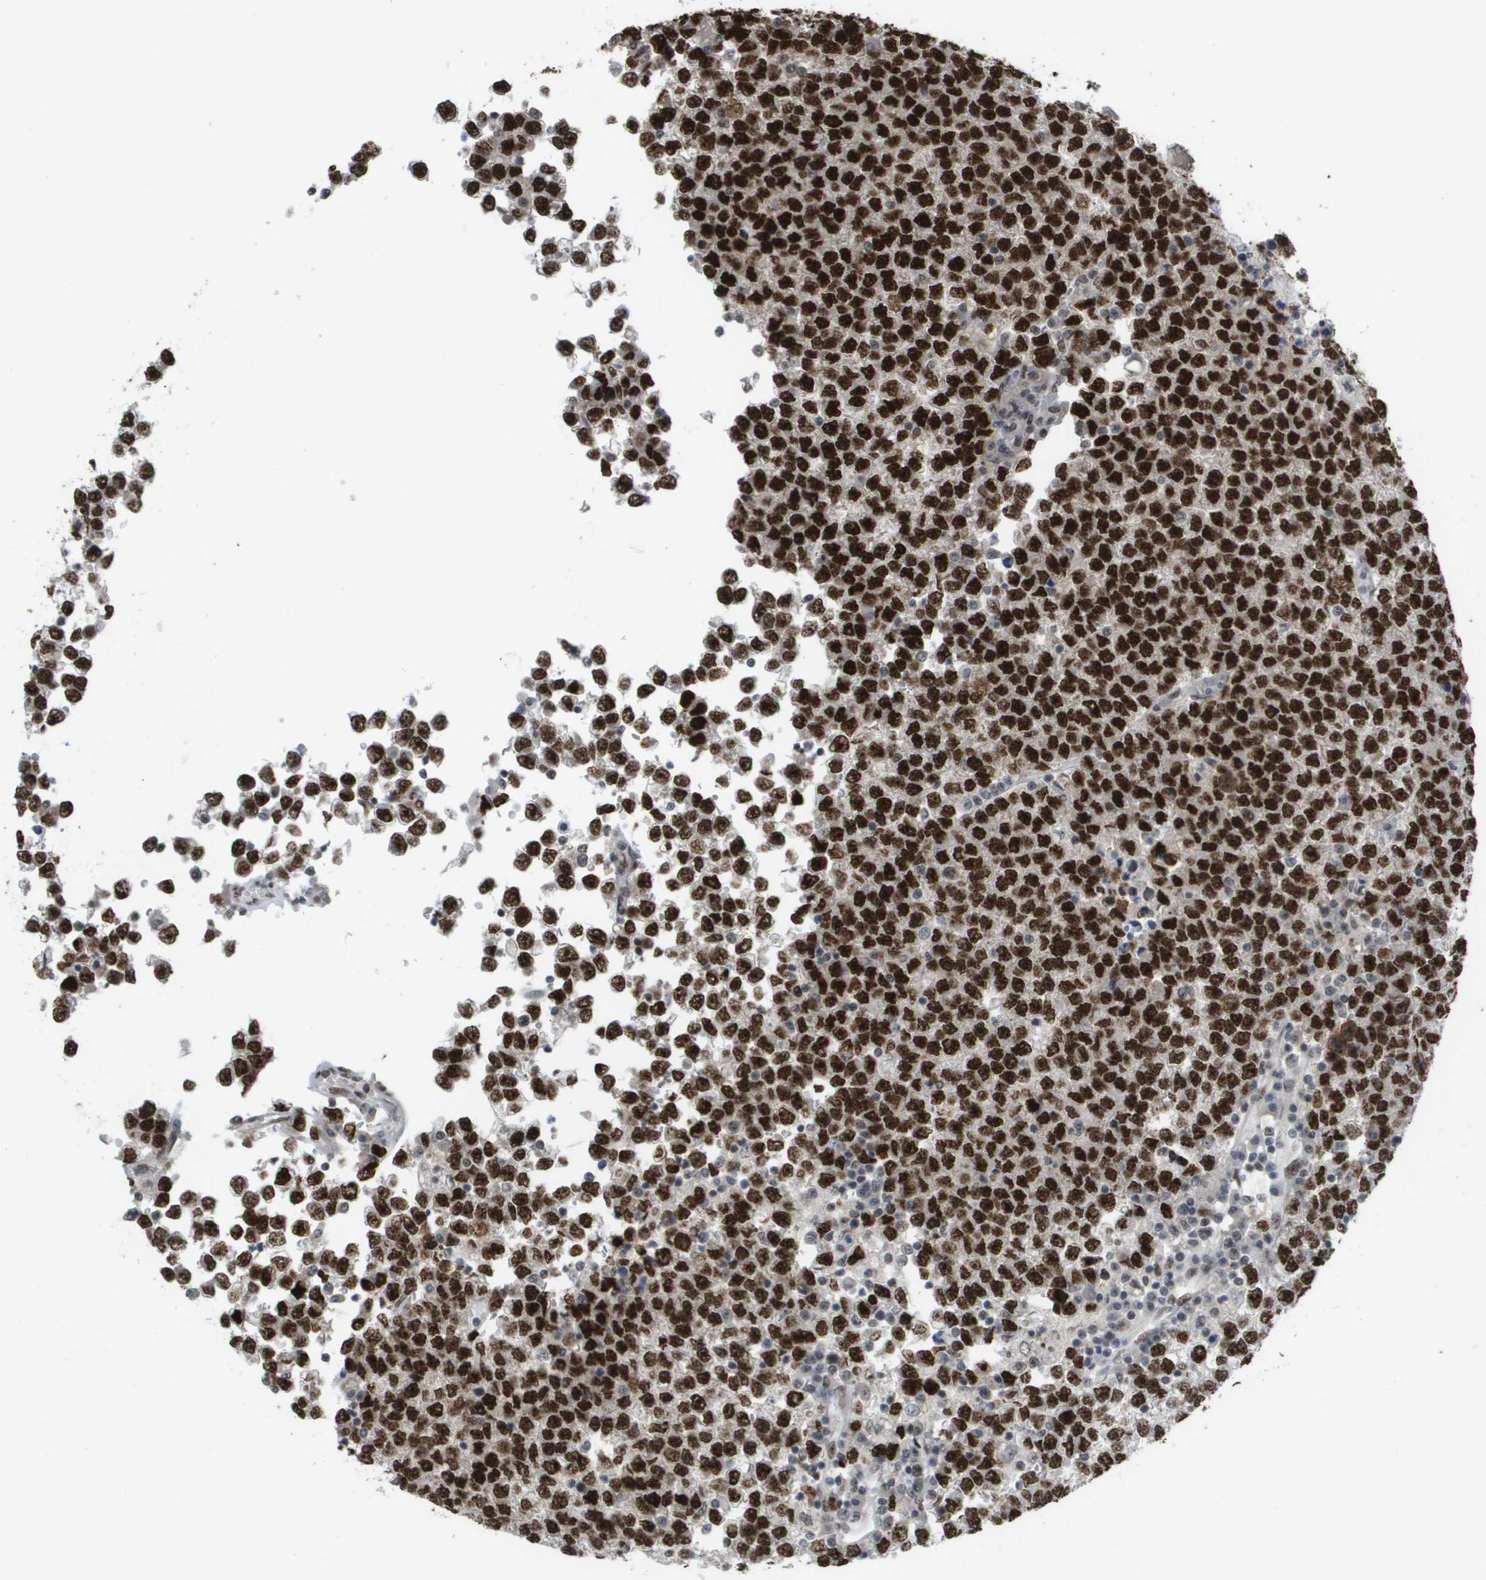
{"staining": {"intensity": "strong", "quantity": ">75%", "location": "nuclear"}, "tissue": "testis cancer", "cell_type": "Tumor cells", "image_type": "cancer", "snomed": [{"axis": "morphology", "description": "Seminoma, NOS"}, {"axis": "topography", "description": "Testis"}], "caption": "Testis cancer stained with immunohistochemistry reveals strong nuclear expression in about >75% of tumor cells.", "gene": "CDT1", "patient": {"sex": "male", "age": 65}}